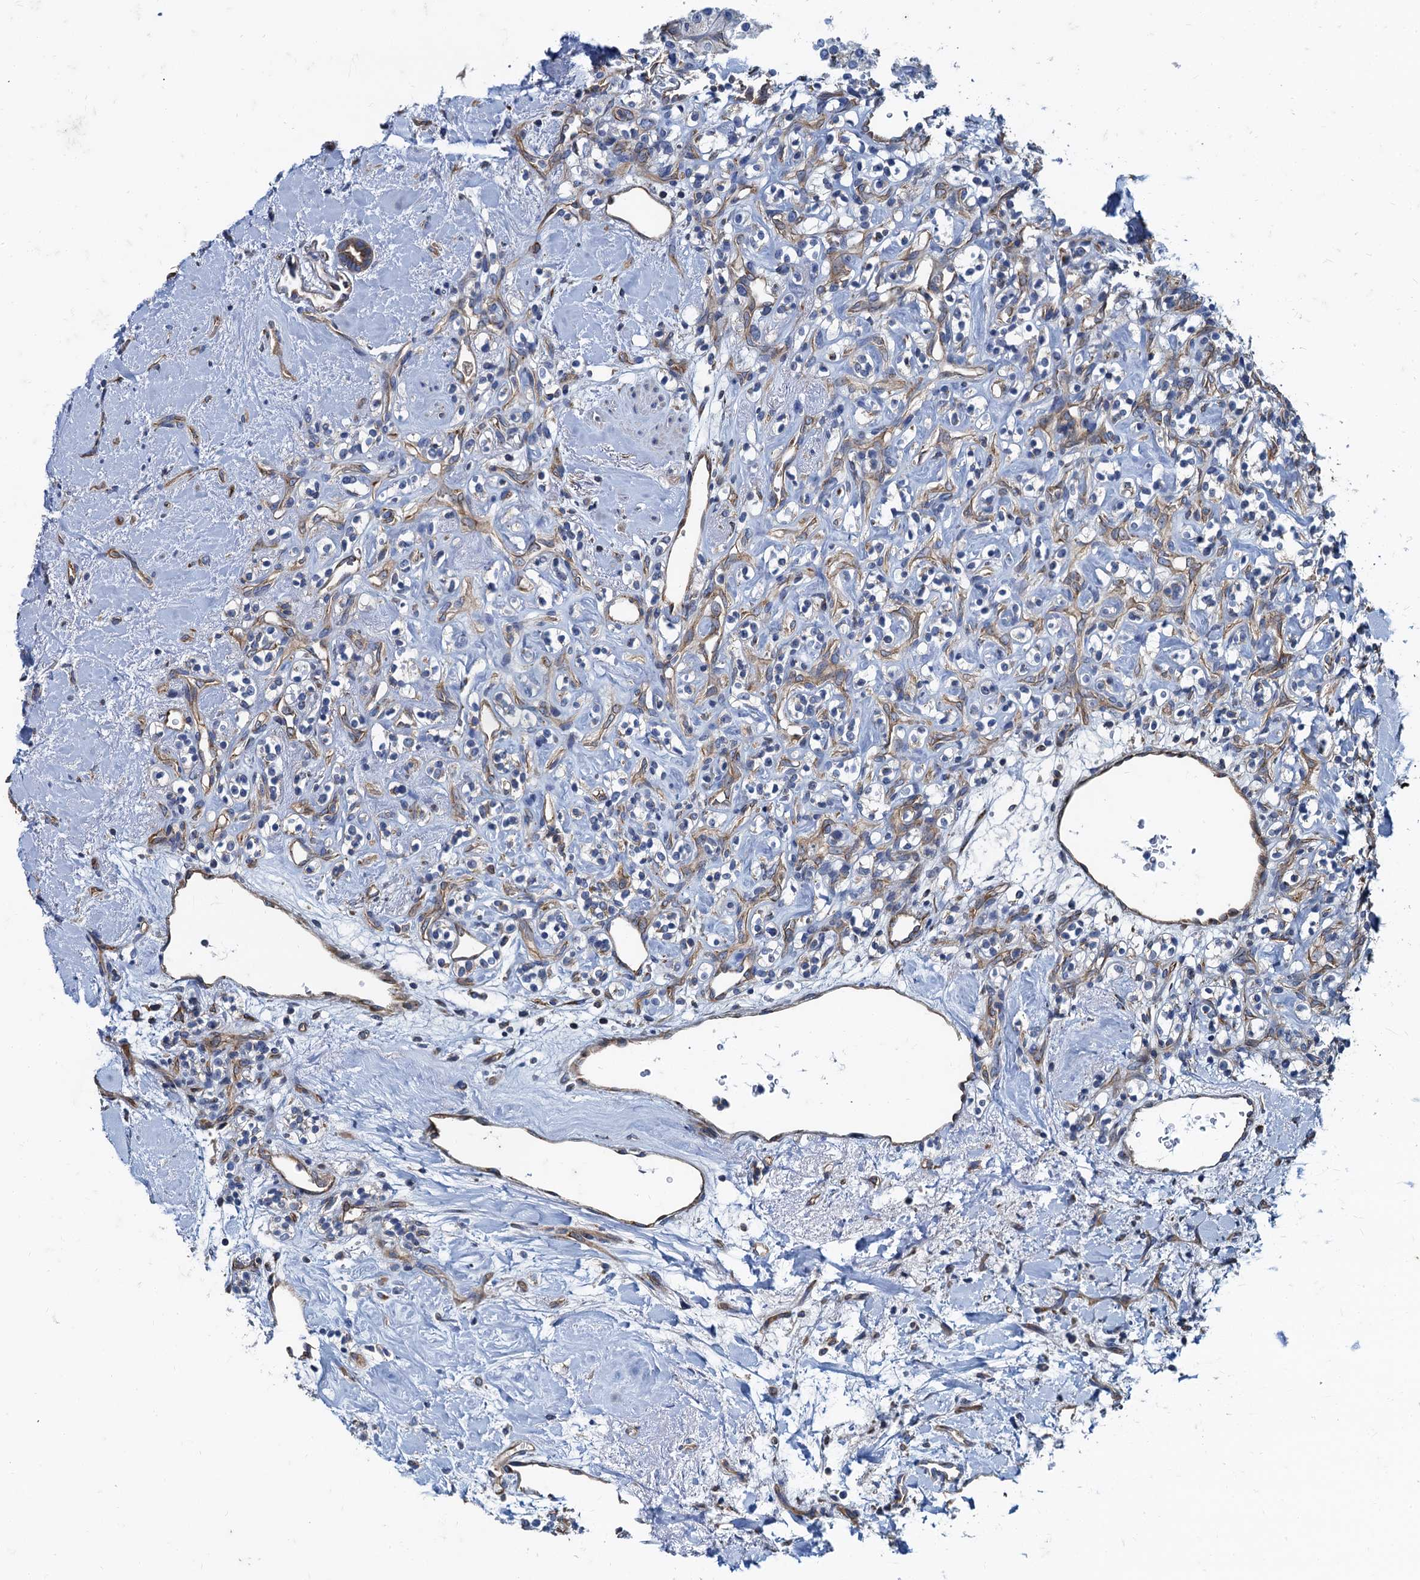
{"staining": {"intensity": "negative", "quantity": "none", "location": "none"}, "tissue": "renal cancer", "cell_type": "Tumor cells", "image_type": "cancer", "snomed": [{"axis": "morphology", "description": "Adenocarcinoma, NOS"}, {"axis": "topography", "description": "Kidney"}], "caption": "A high-resolution micrograph shows IHC staining of renal cancer (adenocarcinoma), which shows no significant expression in tumor cells.", "gene": "NGRN", "patient": {"sex": "male", "age": 77}}